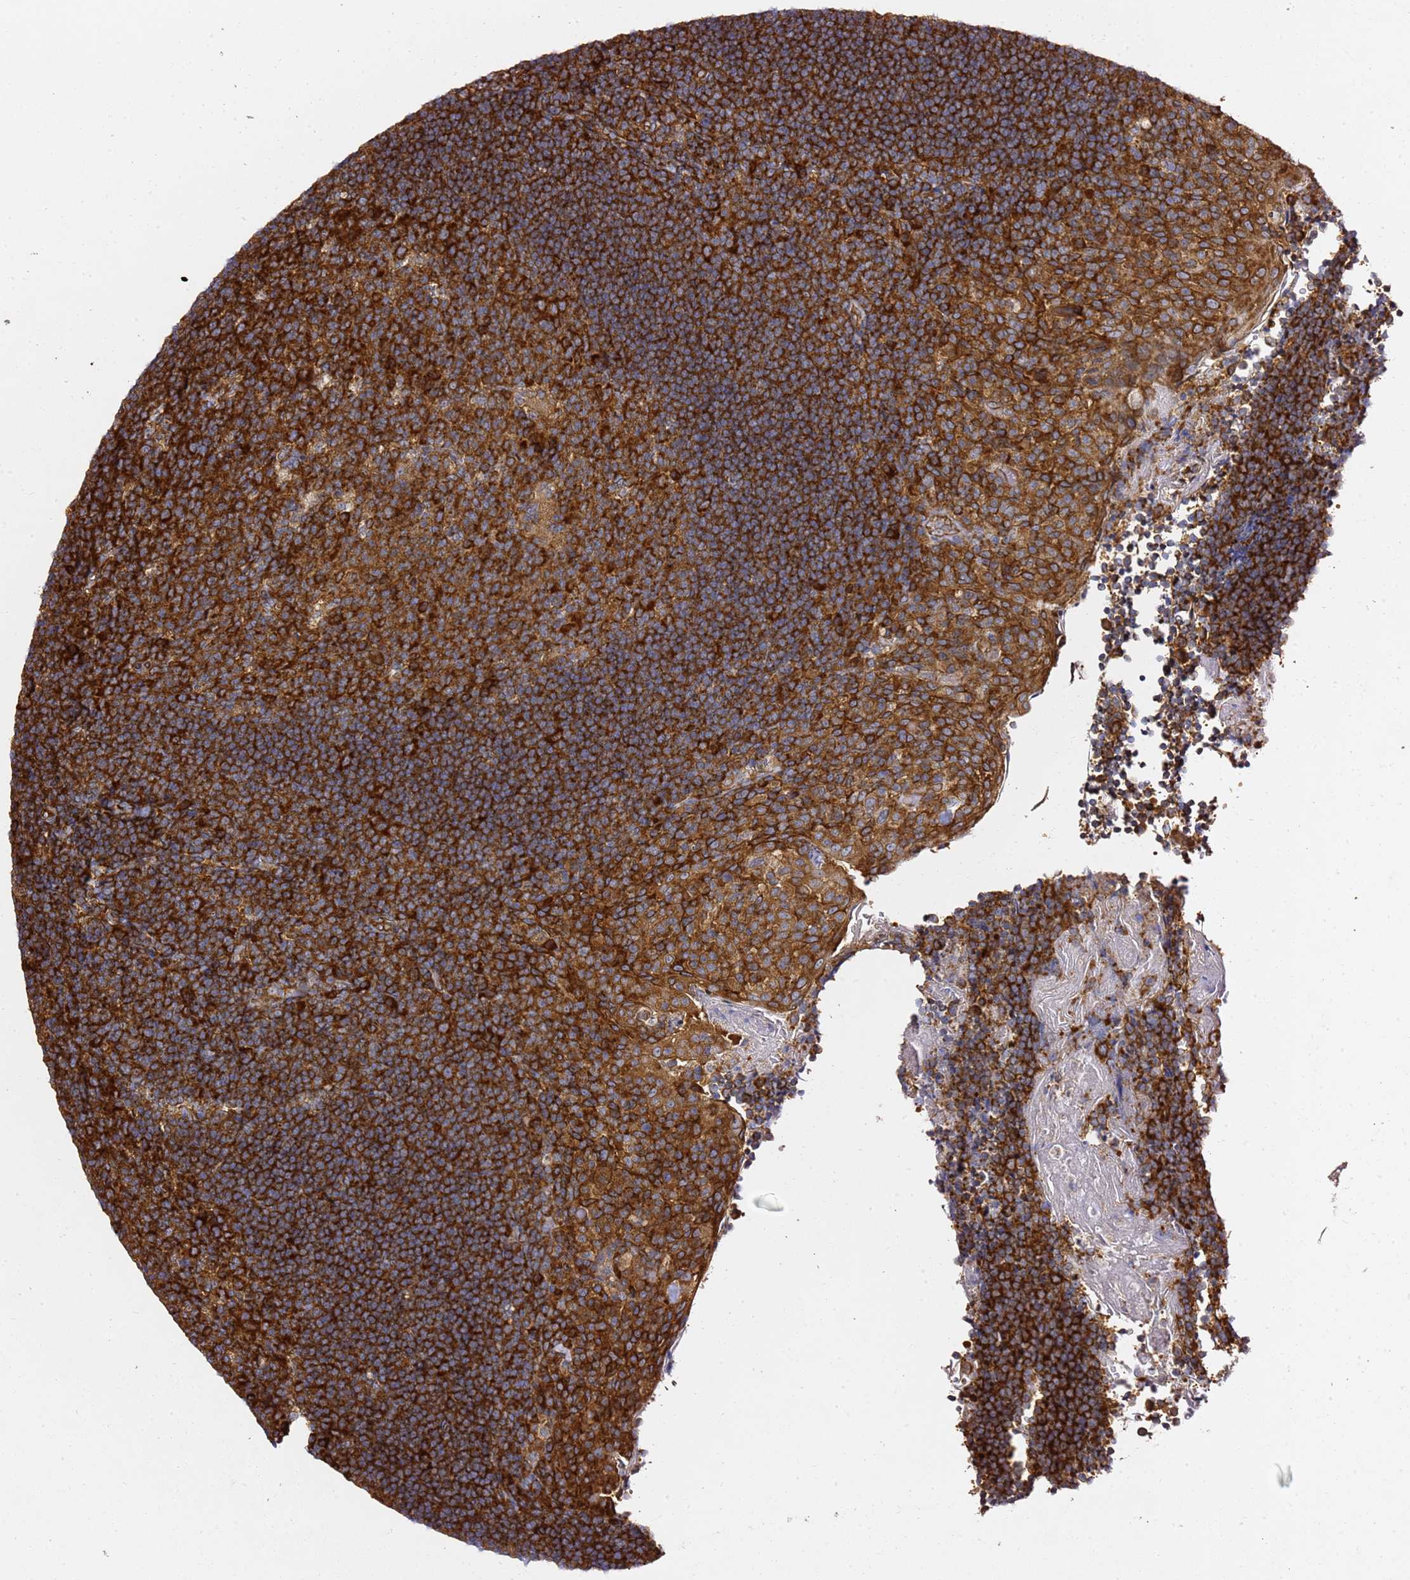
{"staining": {"intensity": "strong", "quantity": ">75%", "location": "cytoplasmic/membranous"}, "tissue": "tonsil", "cell_type": "Germinal center cells", "image_type": "normal", "snomed": [{"axis": "morphology", "description": "Normal tissue, NOS"}, {"axis": "topography", "description": "Tonsil"}], "caption": "This is a photomicrograph of IHC staining of unremarkable tonsil, which shows strong expression in the cytoplasmic/membranous of germinal center cells.", "gene": "TPST1", "patient": {"sex": "female", "age": 10}}